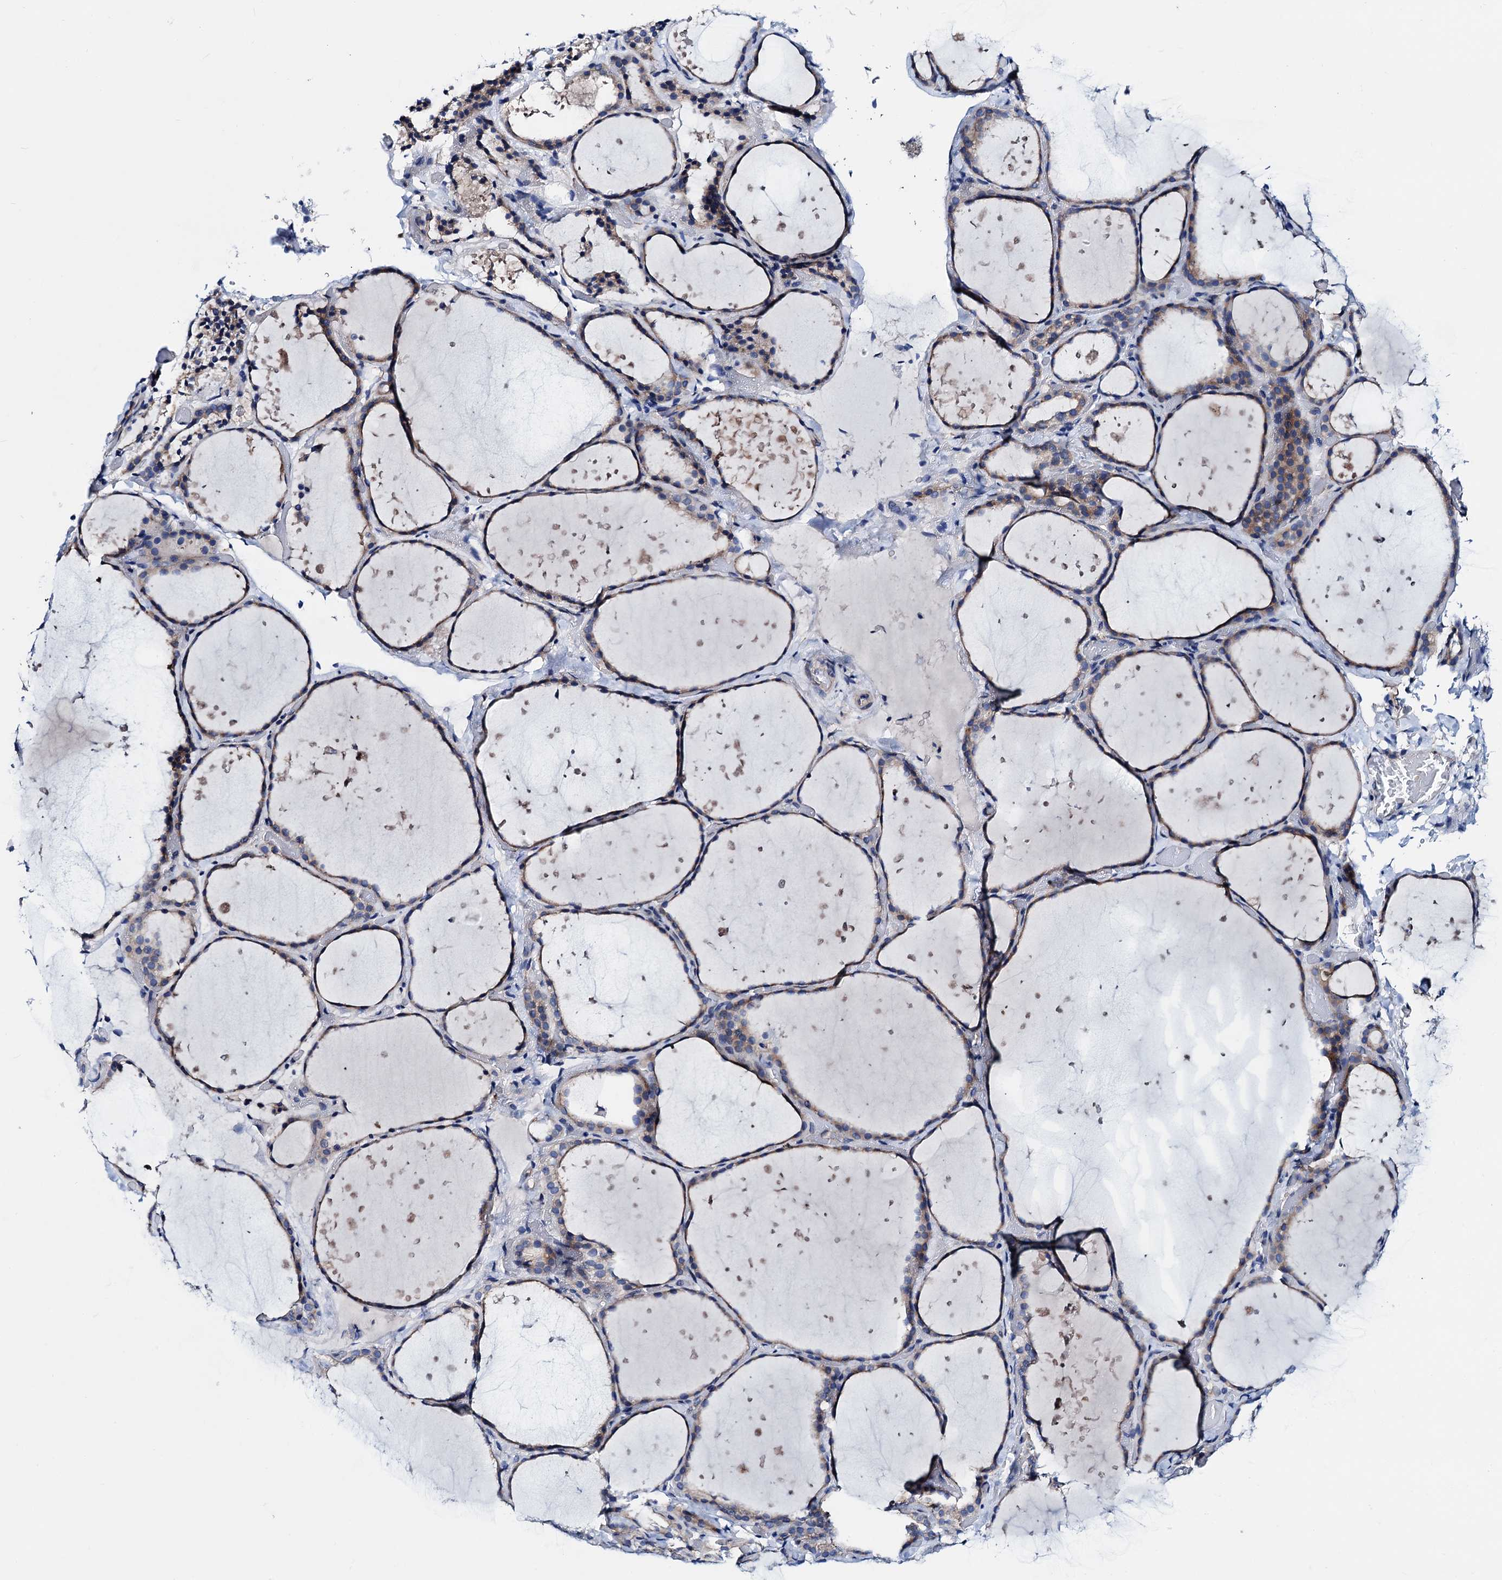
{"staining": {"intensity": "weak", "quantity": "25%-75%", "location": "cytoplasmic/membranous"}, "tissue": "thyroid gland", "cell_type": "Glandular cells", "image_type": "normal", "snomed": [{"axis": "morphology", "description": "Normal tissue, NOS"}, {"axis": "topography", "description": "Thyroid gland"}], "caption": "Glandular cells exhibit low levels of weak cytoplasmic/membranous expression in approximately 25%-75% of cells in benign human thyroid gland. (IHC, brightfield microscopy, high magnification).", "gene": "GCOM1", "patient": {"sex": "female", "age": 44}}